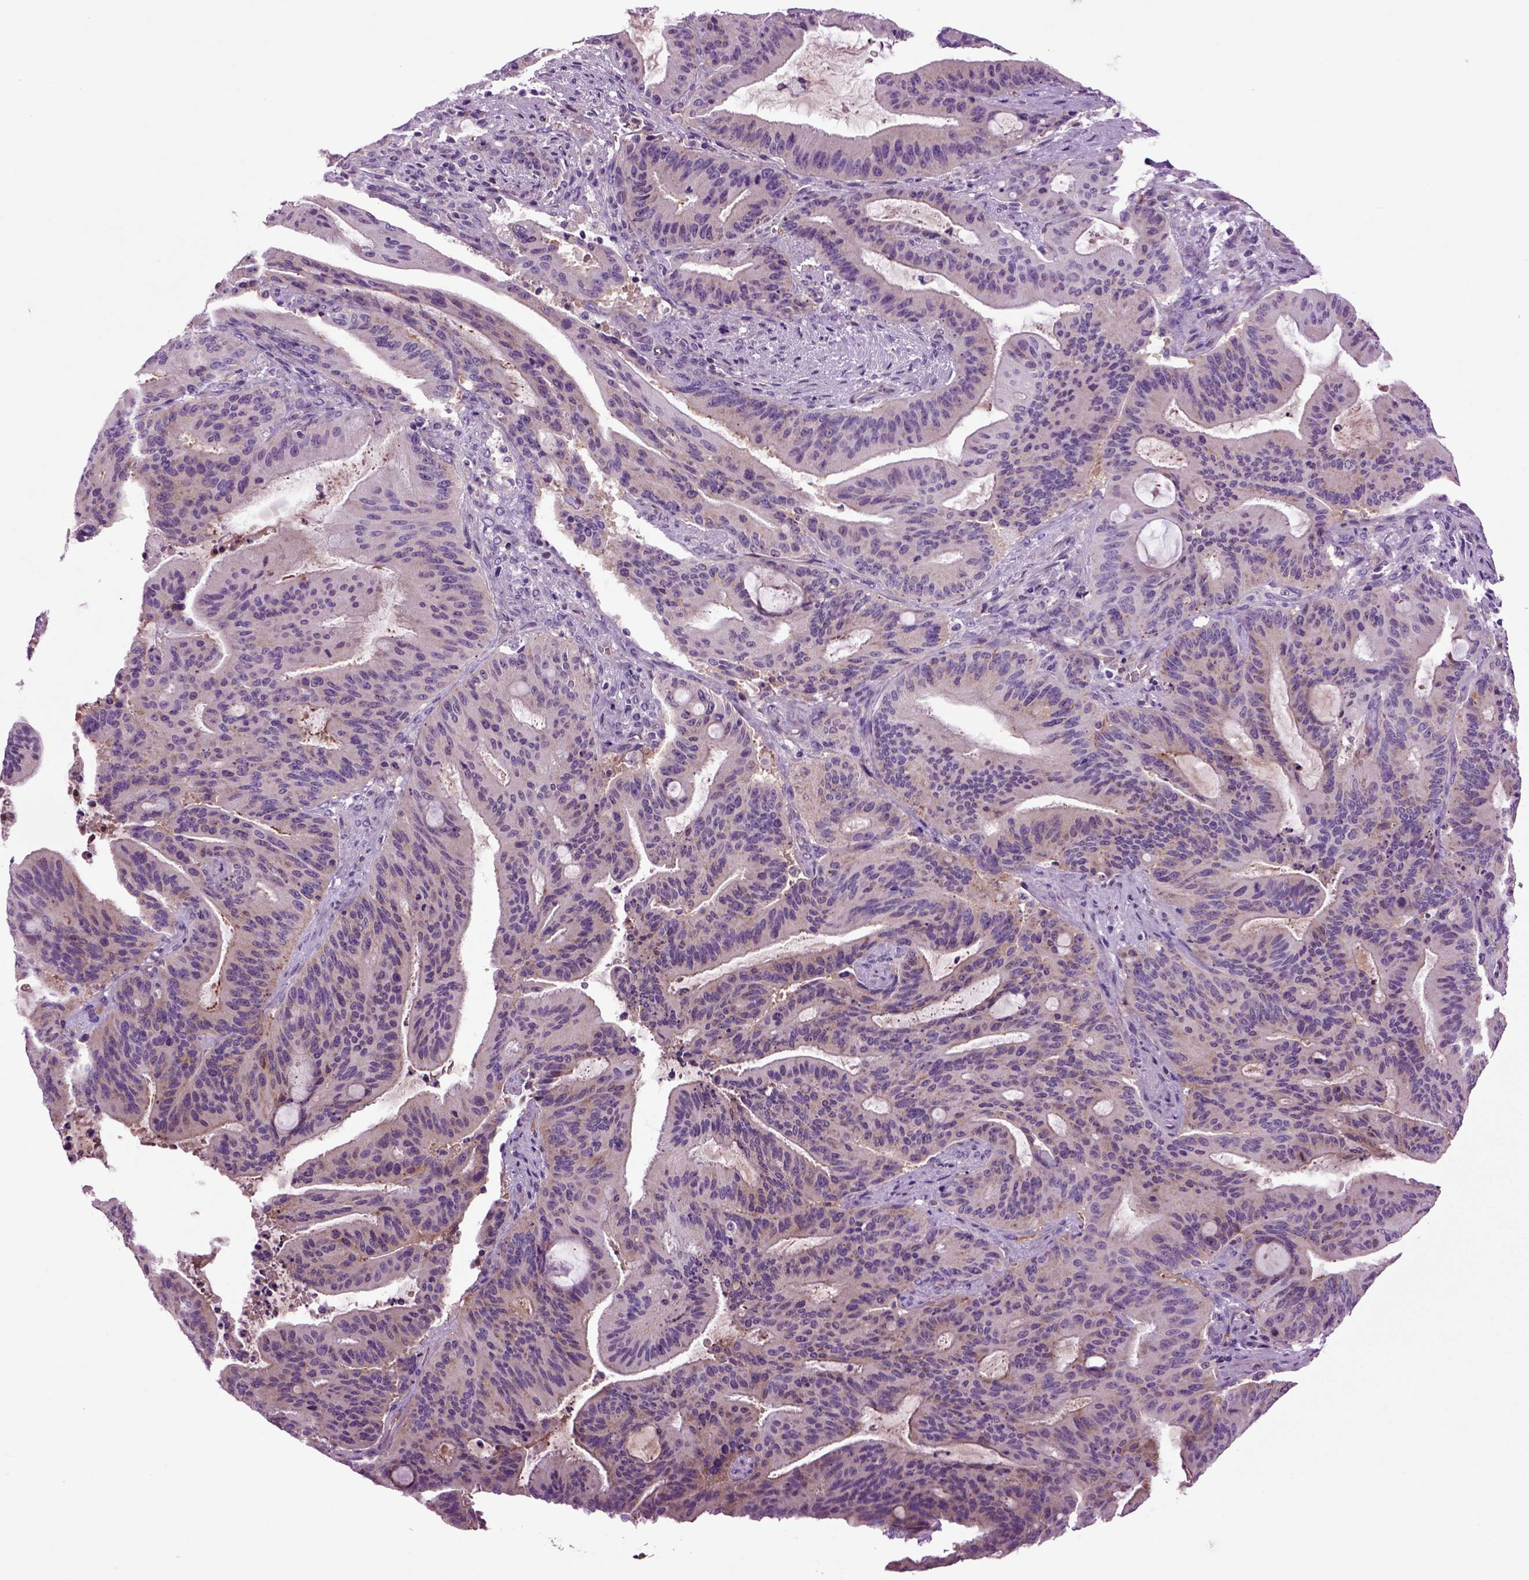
{"staining": {"intensity": "negative", "quantity": "none", "location": "none"}, "tissue": "liver cancer", "cell_type": "Tumor cells", "image_type": "cancer", "snomed": [{"axis": "morphology", "description": "Cholangiocarcinoma"}, {"axis": "topography", "description": "Liver"}], "caption": "A histopathology image of human liver cholangiocarcinoma is negative for staining in tumor cells.", "gene": "SPON1", "patient": {"sex": "female", "age": 73}}